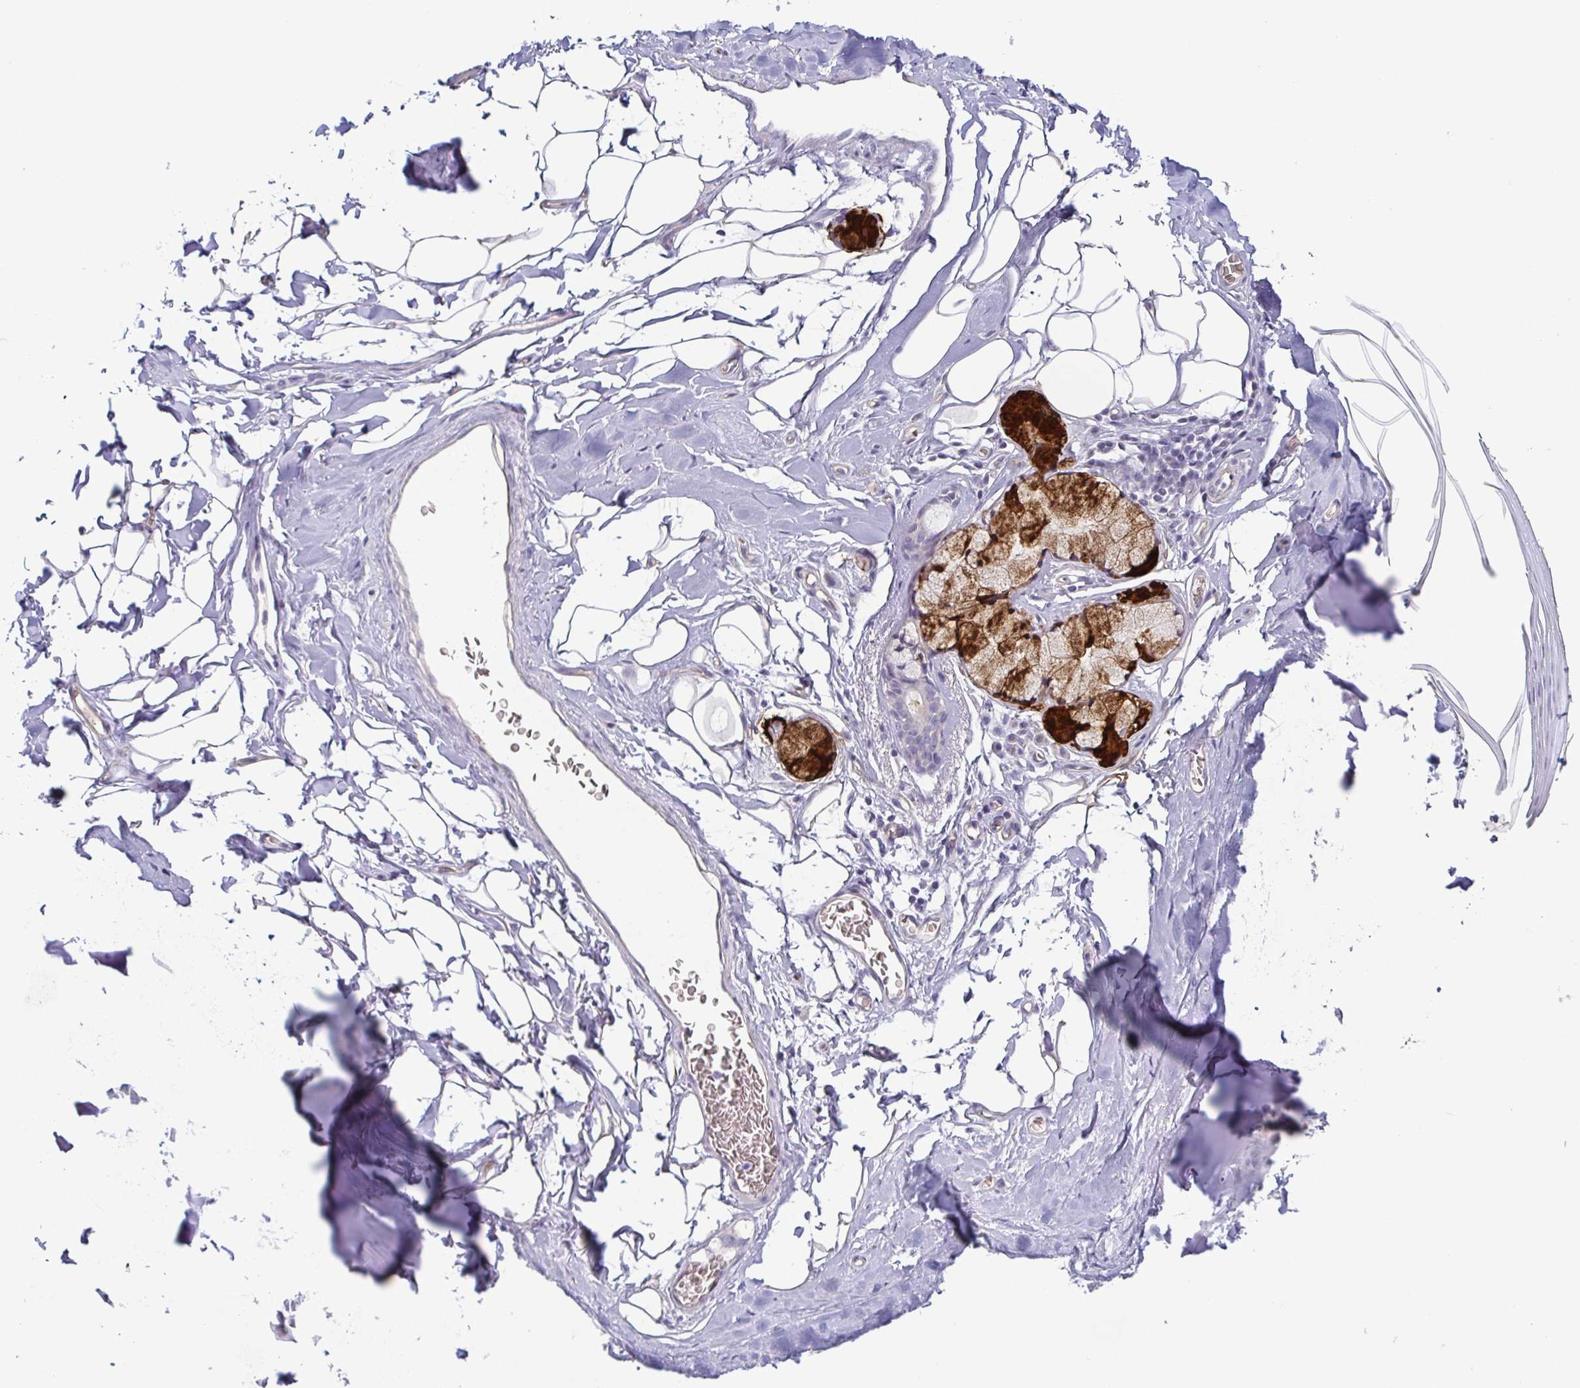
{"staining": {"intensity": "negative", "quantity": "none", "location": "none"}, "tissue": "adipose tissue", "cell_type": "Adipocytes", "image_type": "normal", "snomed": [{"axis": "morphology", "description": "Normal tissue, NOS"}, {"axis": "topography", "description": "Cartilage tissue"}, {"axis": "topography", "description": "Bronchus"}, {"axis": "topography", "description": "Peripheral nerve tissue"}], "caption": "A high-resolution micrograph shows immunohistochemistry (IHC) staining of benign adipose tissue, which displays no significant staining in adipocytes.", "gene": "ENSG00000275778", "patient": {"sex": "male", "age": 67}}